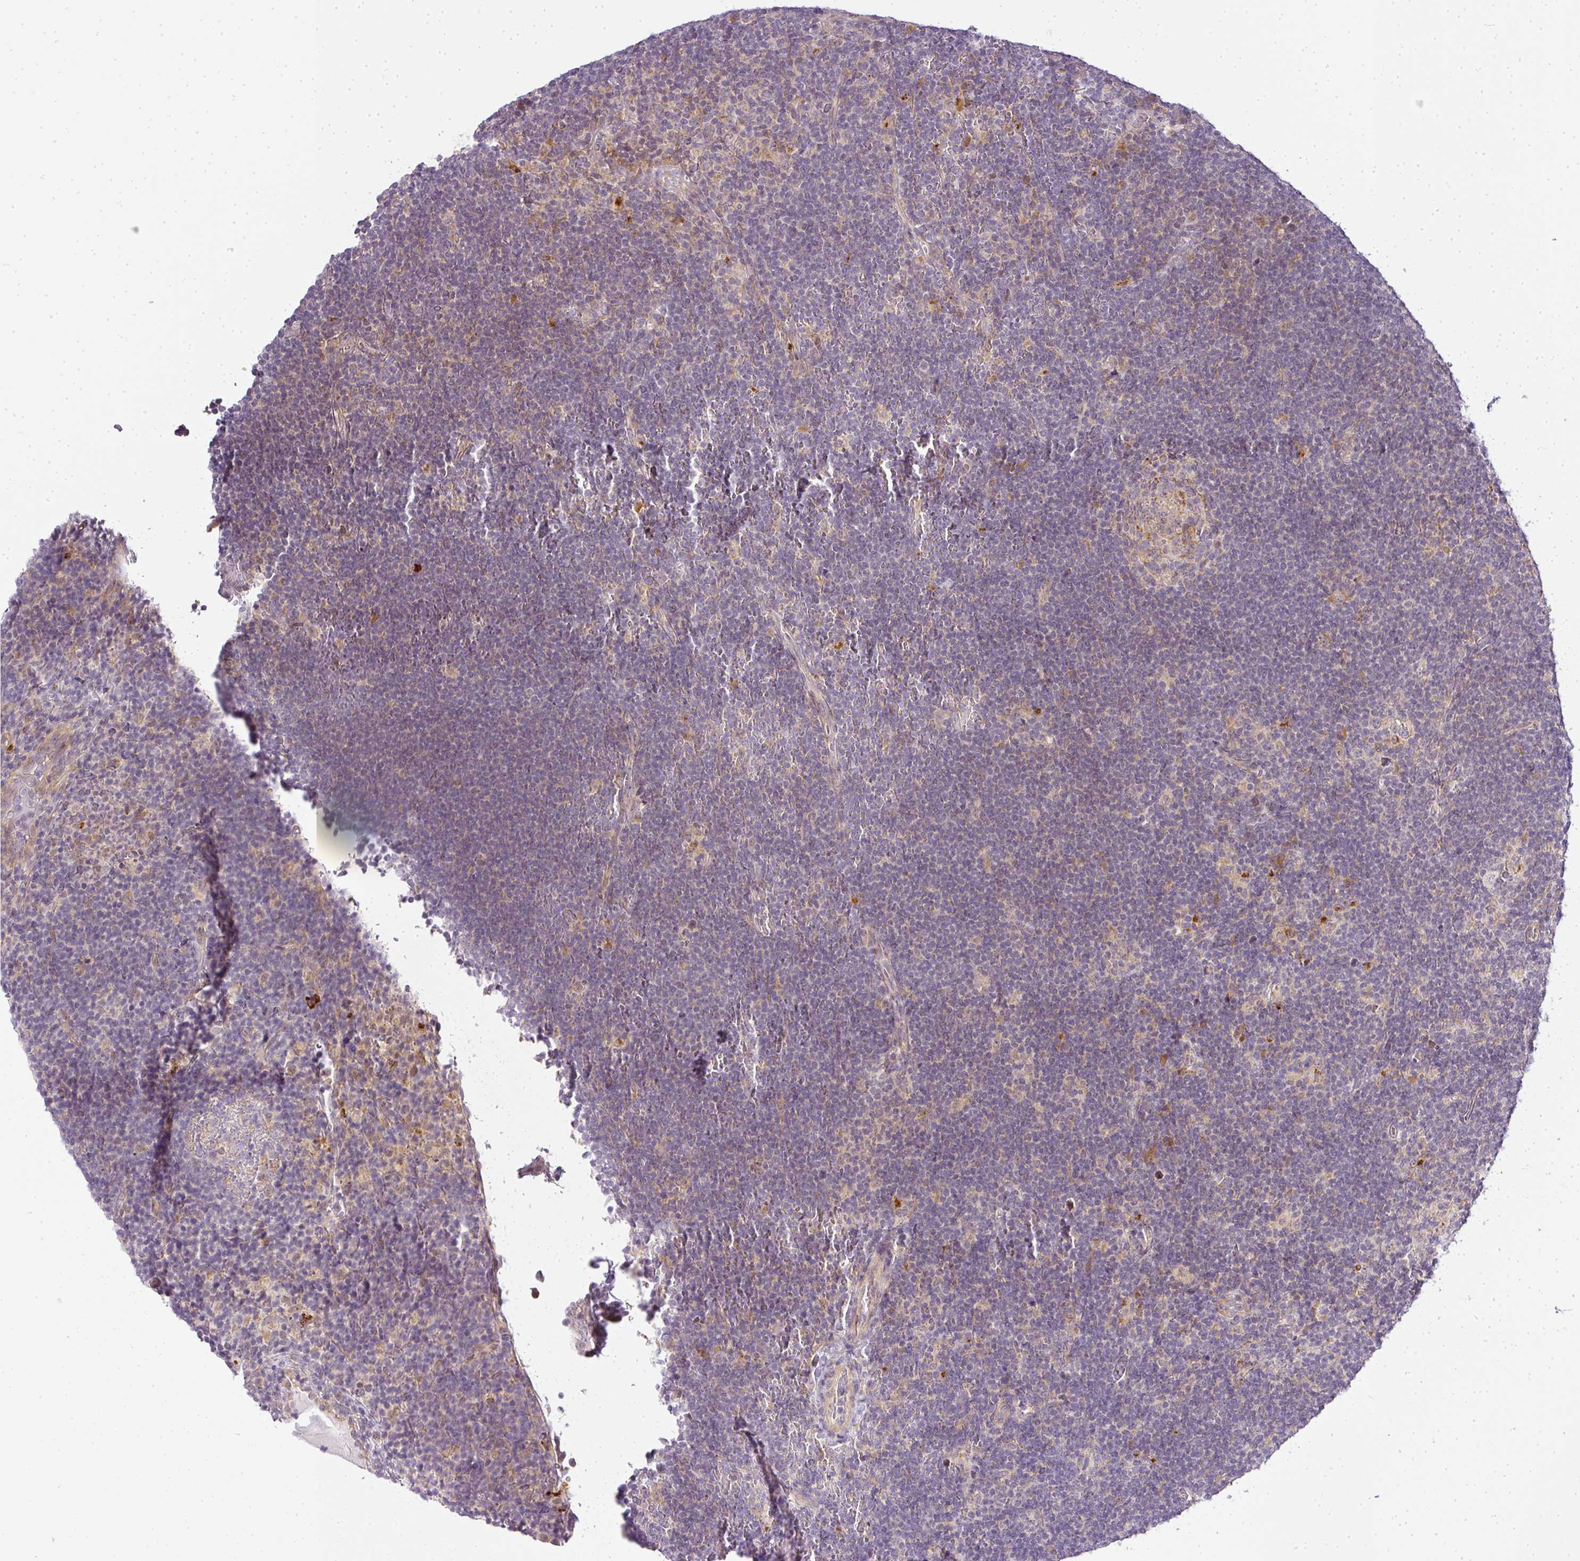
{"staining": {"intensity": "negative", "quantity": "none", "location": "none"}, "tissue": "lymphoma", "cell_type": "Tumor cells", "image_type": "cancer", "snomed": [{"axis": "morphology", "description": "Hodgkin's disease, NOS"}, {"axis": "topography", "description": "Lymph node"}], "caption": "Tumor cells show no significant protein staining in Hodgkin's disease. (Stains: DAB immunohistochemistry with hematoxylin counter stain, Microscopy: brightfield microscopy at high magnification).", "gene": "MED19", "patient": {"sex": "female", "age": 57}}